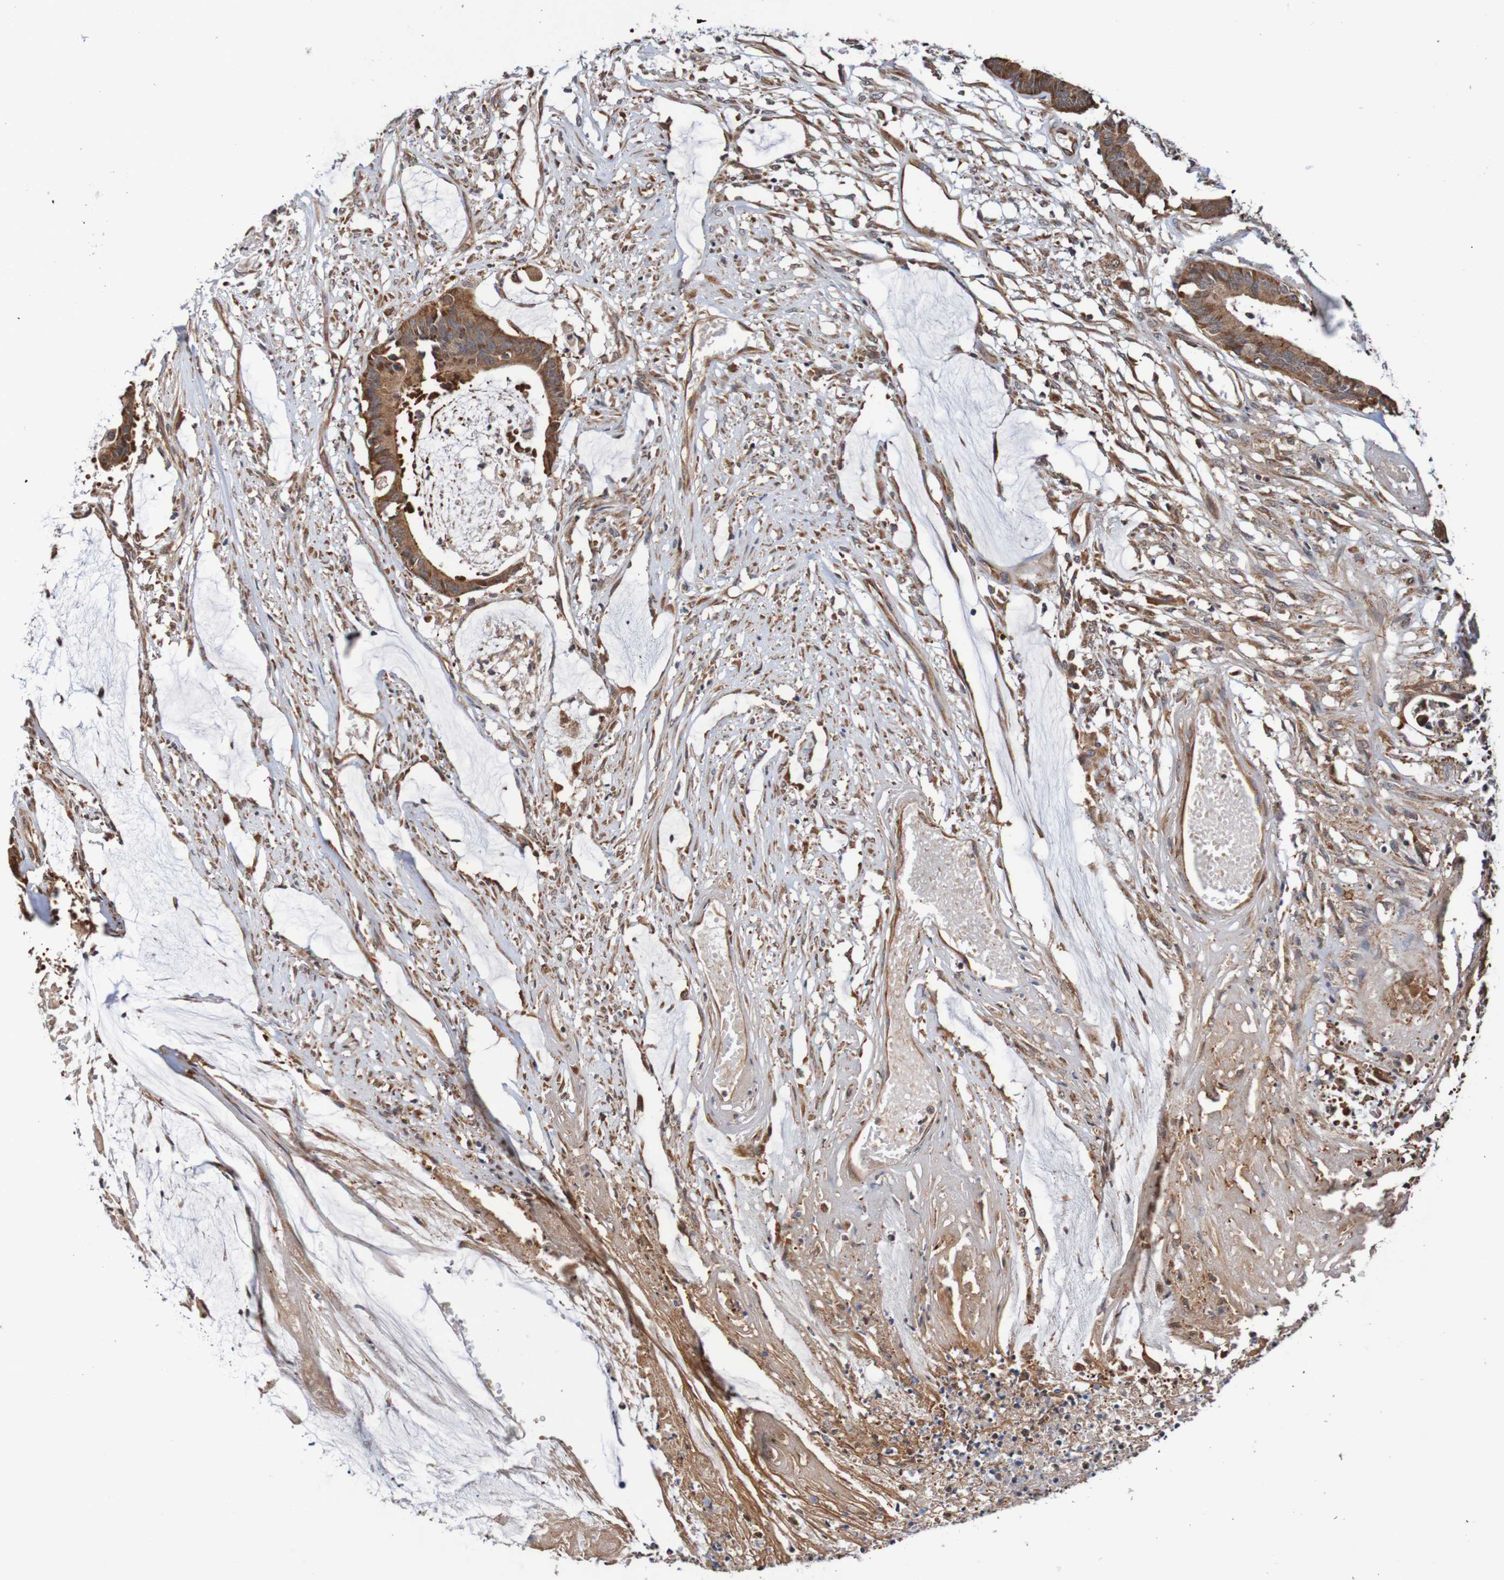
{"staining": {"intensity": "moderate", "quantity": ">75%", "location": "cytoplasmic/membranous"}, "tissue": "colorectal cancer", "cell_type": "Tumor cells", "image_type": "cancer", "snomed": [{"axis": "morphology", "description": "Adenocarcinoma, NOS"}, {"axis": "topography", "description": "Rectum"}], "caption": "High-power microscopy captured an immunohistochemistry micrograph of colorectal cancer, revealing moderate cytoplasmic/membranous positivity in approximately >75% of tumor cells.", "gene": "AXIN1", "patient": {"sex": "female", "age": 66}}